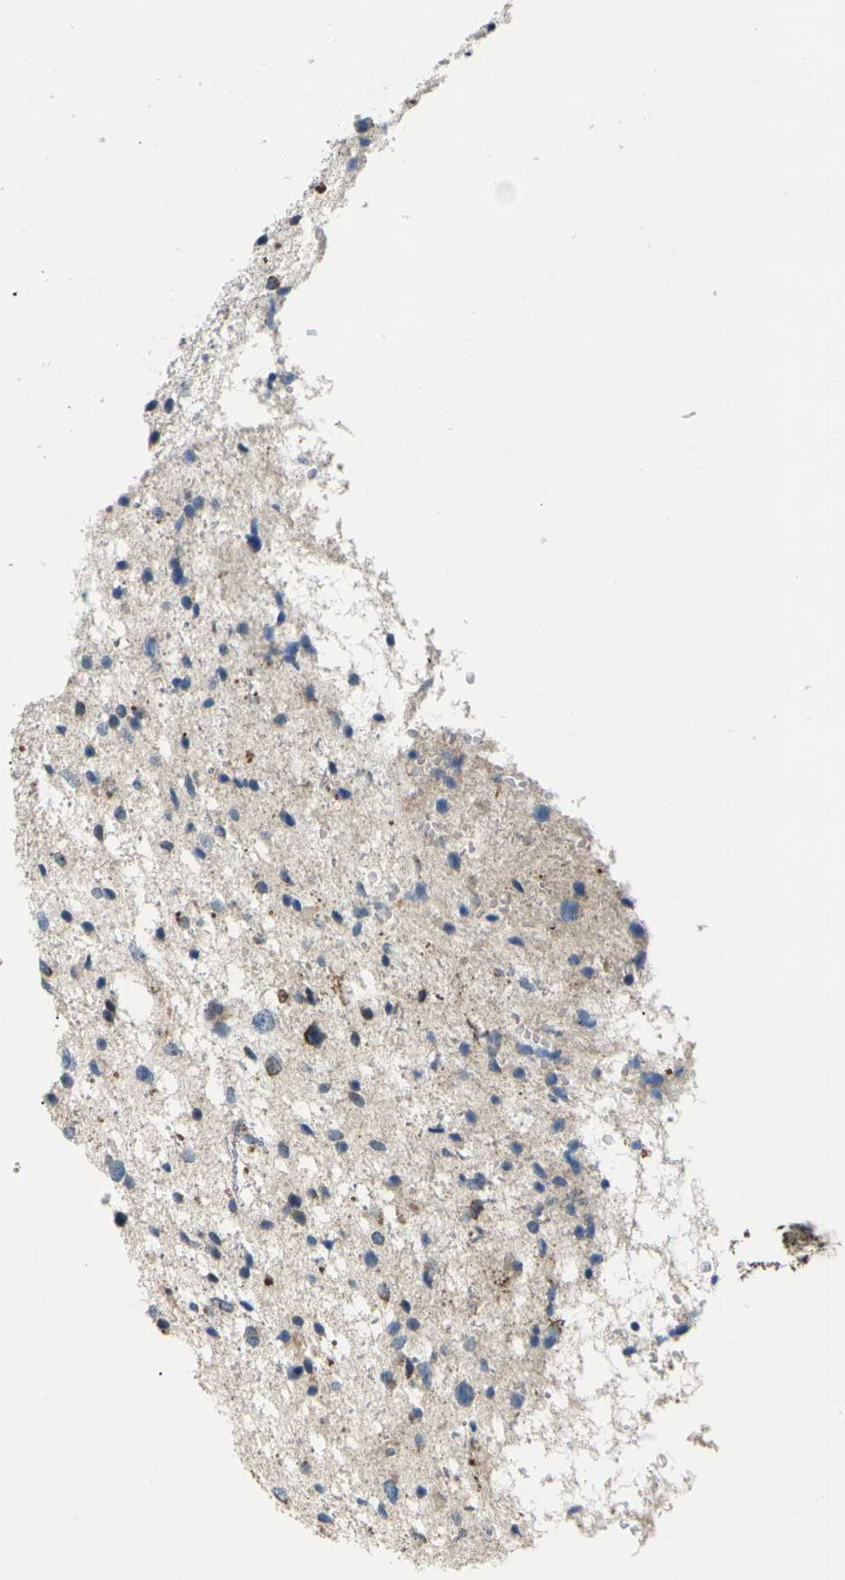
{"staining": {"intensity": "weak", "quantity": "<25%", "location": "cytoplasmic/membranous"}, "tissue": "glioma", "cell_type": "Tumor cells", "image_type": "cancer", "snomed": [{"axis": "morphology", "description": "Glioma, malignant, Low grade"}, {"axis": "topography", "description": "Brain"}], "caption": "Human malignant low-grade glioma stained for a protein using immunohistochemistry (IHC) demonstrates no staining in tumor cells.", "gene": "RPS6KA3", "patient": {"sex": "female", "age": 37}}